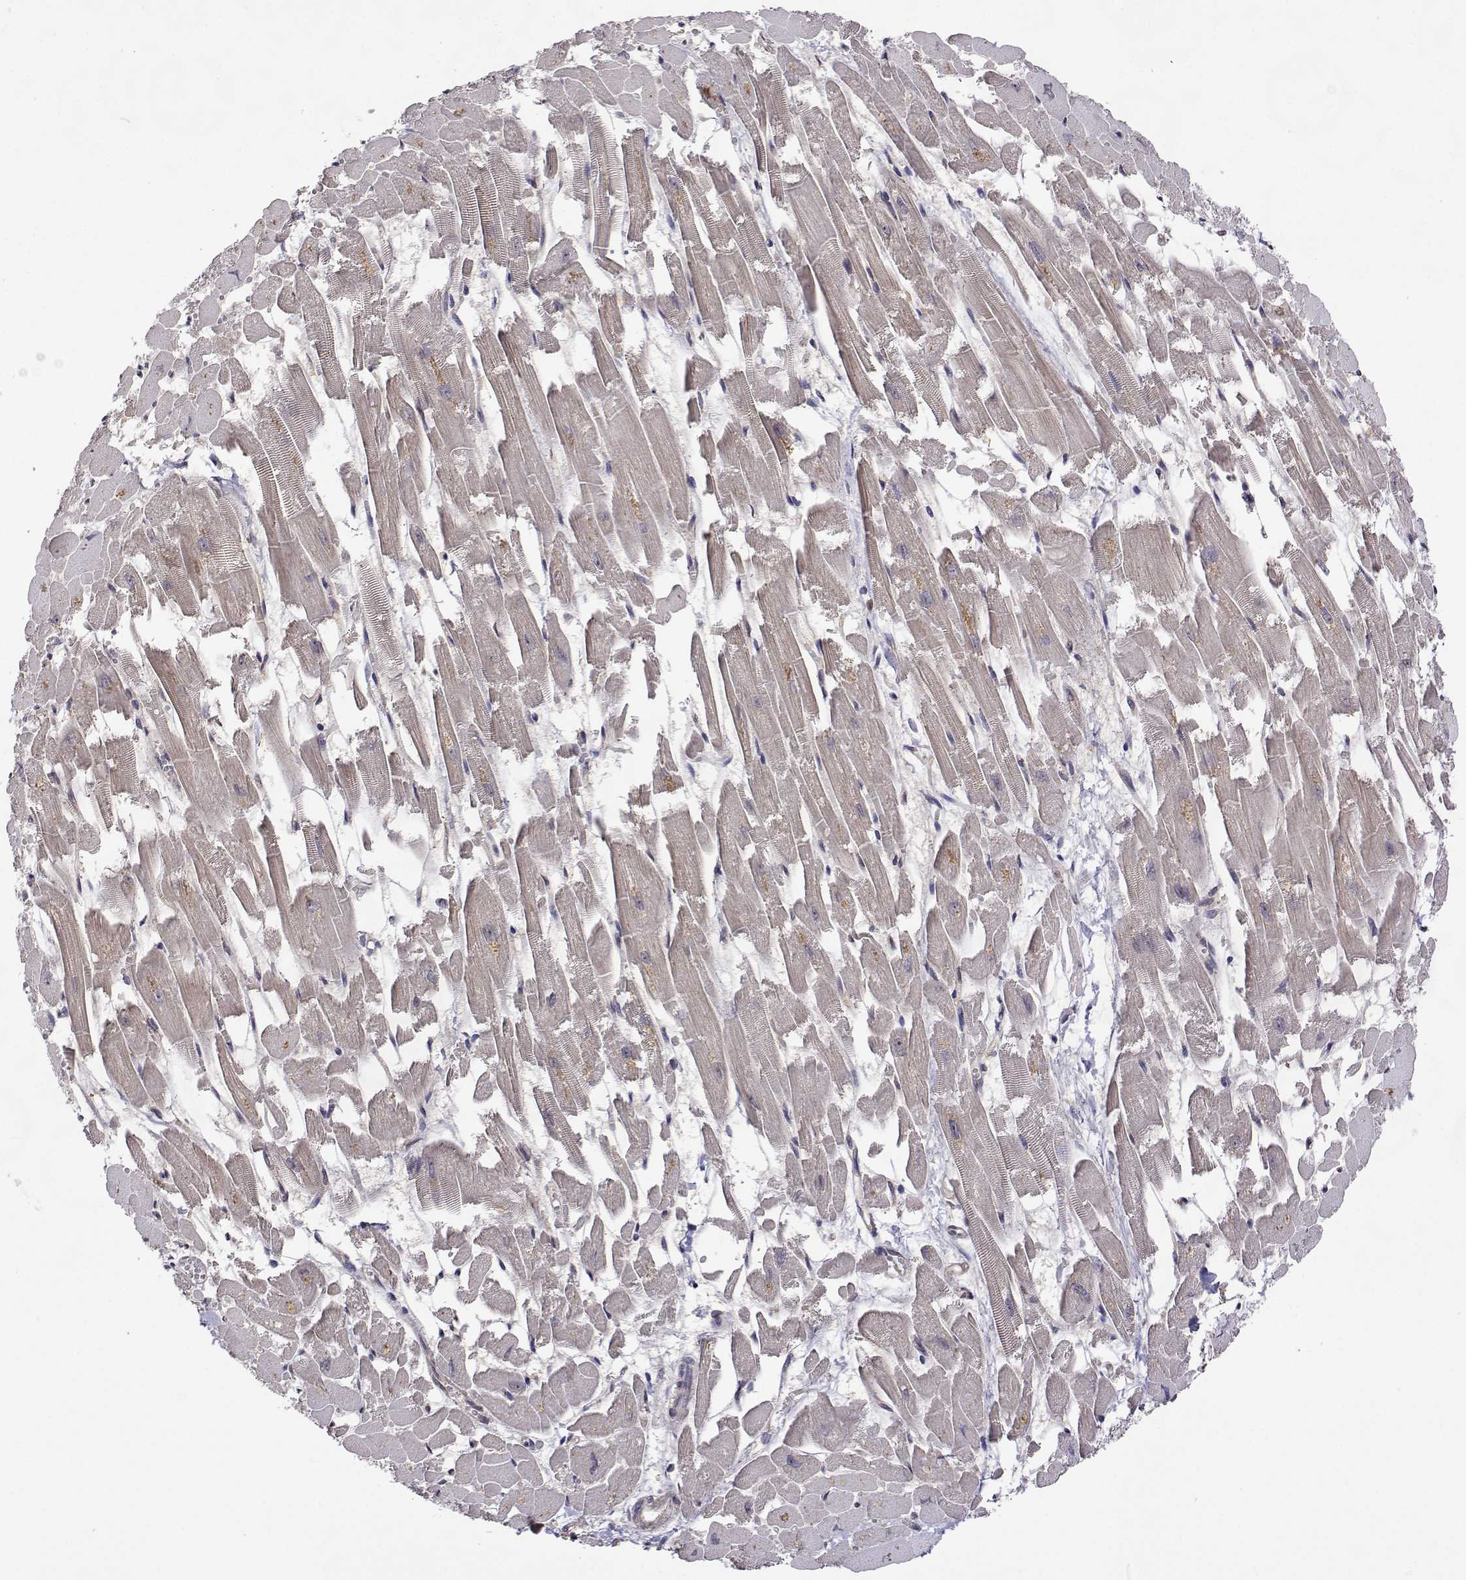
{"staining": {"intensity": "weak", "quantity": "25%-75%", "location": "cytoplasmic/membranous,nuclear"}, "tissue": "heart muscle", "cell_type": "Cardiomyocytes", "image_type": "normal", "snomed": [{"axis": "morphology", "description": "Normal tissue, NOS"}, {"axis": "topography", "description": "Heart"}], "caption": "Protein analysis of normal heart muscle shows weak cytoplasmic/membranous,nuclear positivity in about 25%-75% of cardiomyocytes. The staining was performed using DAB (3,3'-diaminobenzidine) to visualize the protein expression in brown, while the nuclei were stained in blue with hematoxylin (Magnification: 20x).", "gene": "NHP2", "patient": {"sex": "female", "age": 52}}